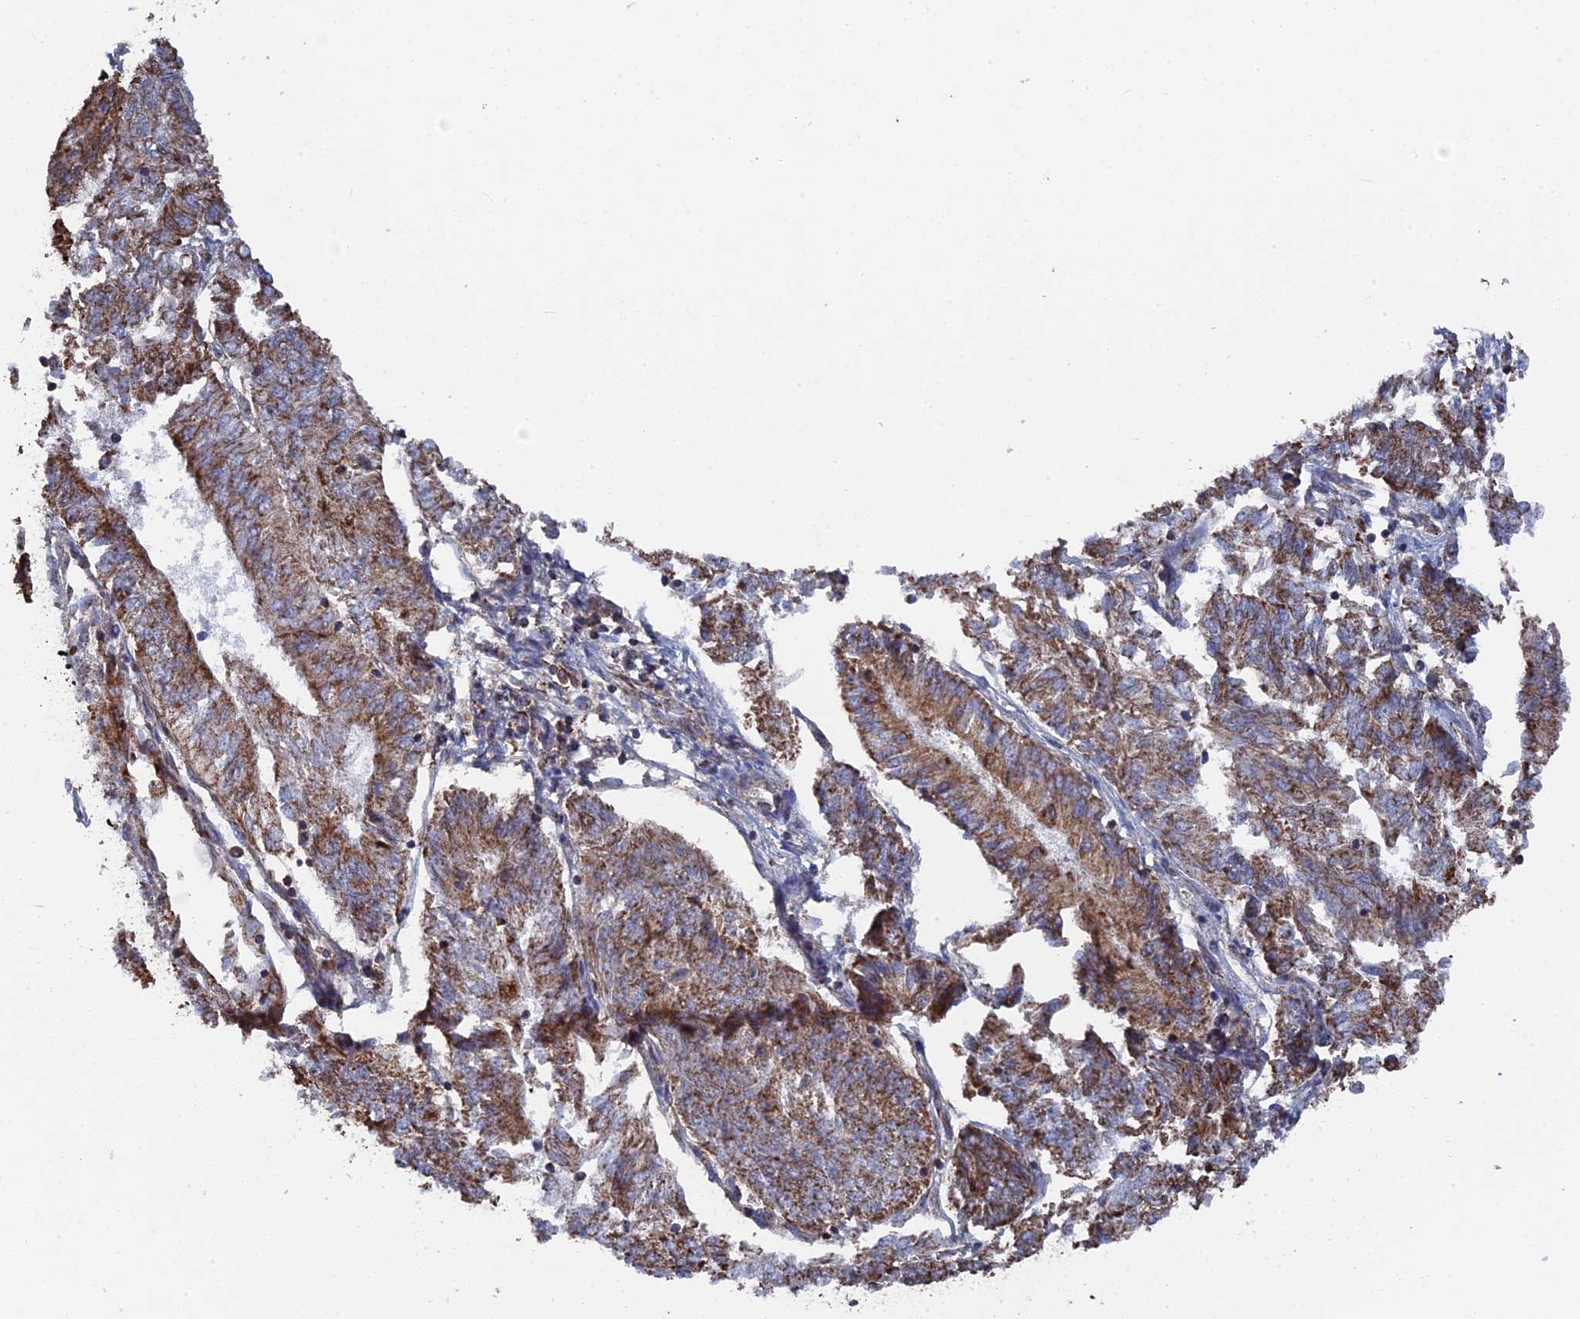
{"staining": {"intensity": "moderate", "quantity": ">75%", "location": "cytoplasmic/membranous"}, "tissue": "endometrial cancer", "cell_type": "Tumor cells", "image_type": "cancer", "snomed": [{"axis": "morphology", "description": "Adenocarcinoma, NOS"}, {"axis": "topography", "description": "Endometrium"}], "caption": "Moderate cytoplasmic/membranous expression for a protein is identified in approximately >75% of tumor cells of endometrial cancer using IHC.", "gene": "SMG9", "patient": {"sex": "female", "age": 58}}